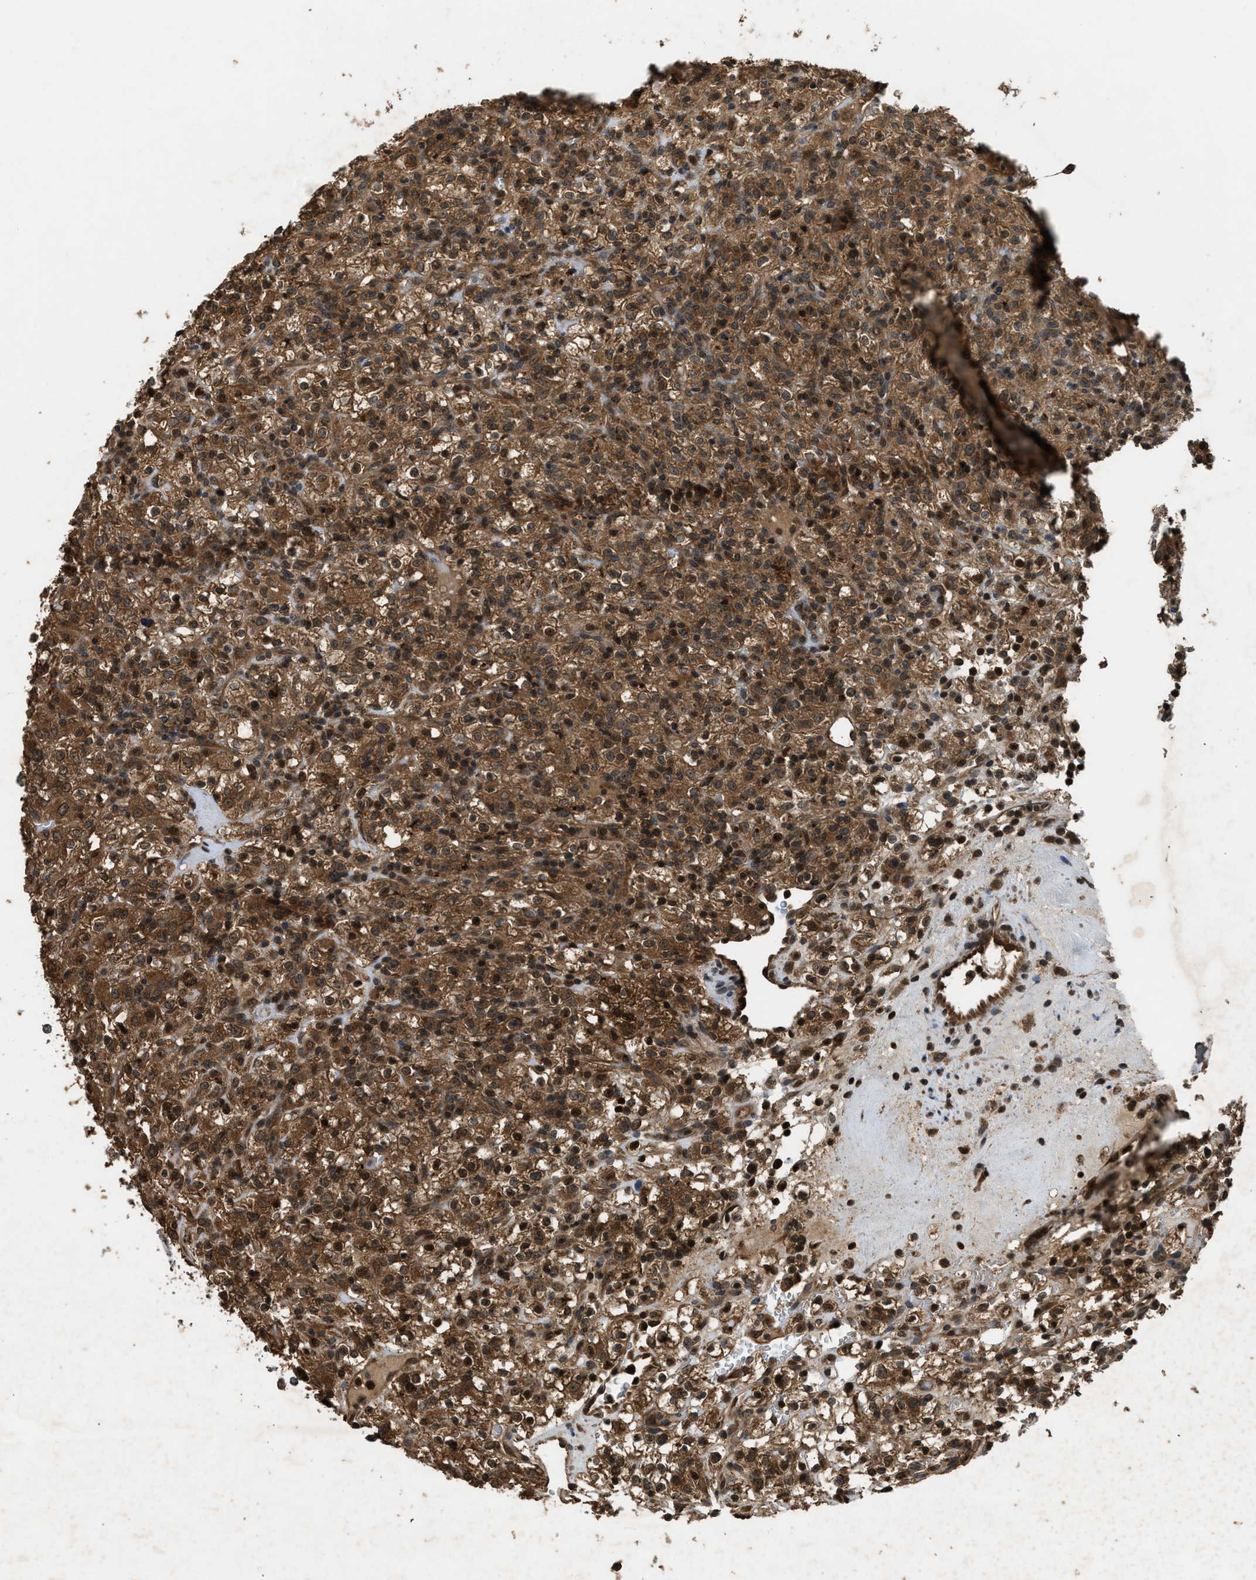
{"staining": {"intensity": "strong", "quantity": ">75%", "location": "cytoplasmic/membranous,nuclear"}, "tissue": "renal cancer", "cell_type": "Tumor cells", "image_type": "cancer", "snomed": [{"axis": "morphology", "description": "Normal tissue, NOS"}, {"axis": "morphology", "description": "Adenocarcinoma, NOS"}, {"axis": "topography", "description": "Kidney"}], "caption": "Protein expression analysis of adenocarcinoma (renal) shows strong cytoplasmic/membranous and nuclear positivity in approximately >75% of tumor cells.", "gene": "RPS6KB1", "patient": {"sex": "female", "age": 72}}